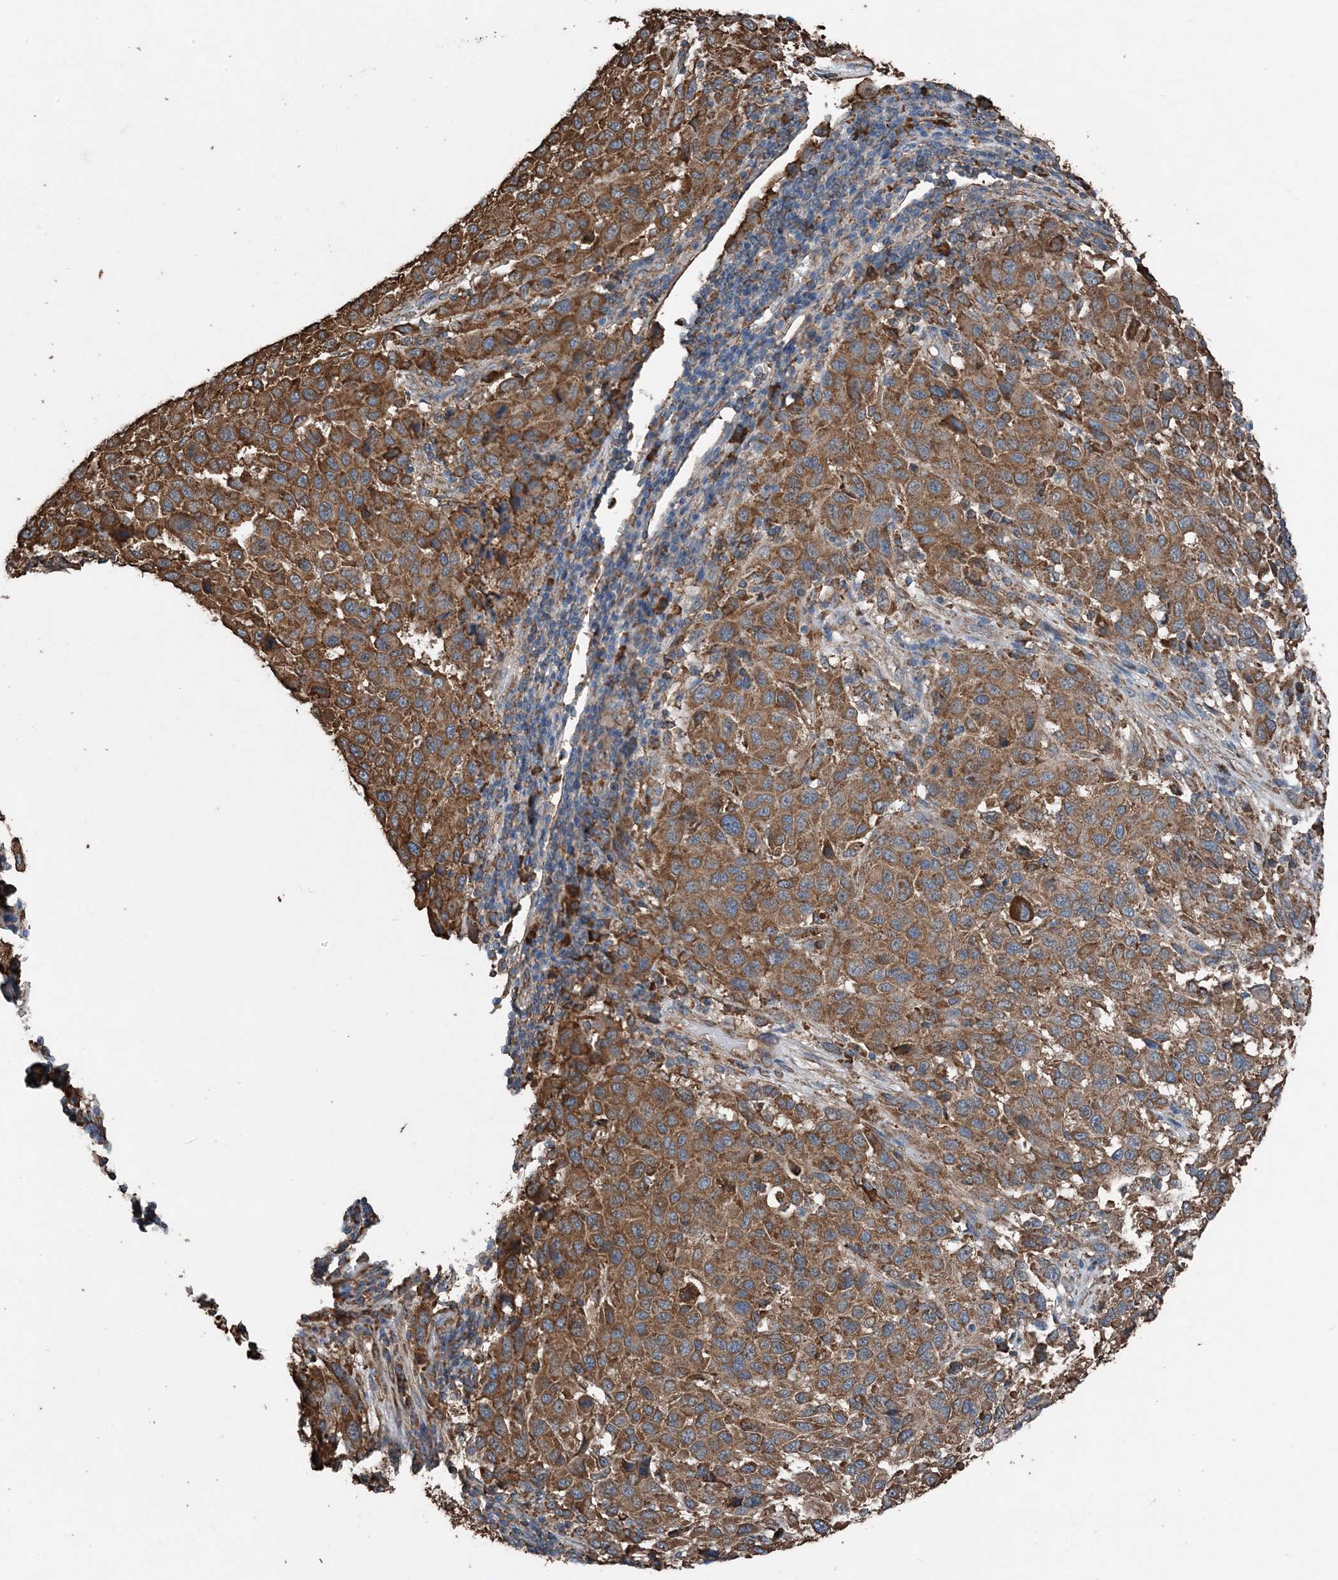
{"staining": {"intensity": "strong", "quantity": ">75%", "location": "cytoplasmic/membranous"}, "tissue": "melanoma", "cell_type": "Tumor cells", "image_type": "cancer", "snomed": [{"axis": "morphology", "description": "Malignant melanoma, Metastatic site"}, {"axis": "topography", "description": "Lymph node"}], "caption": "Tumor cells display high levels of strong cytoplasmic/membranous expression in about >75% of cells in malignant melanoma (metastatic site).", "gene": "PDIA6", "patient": {"sex": "male", "age": 61}}